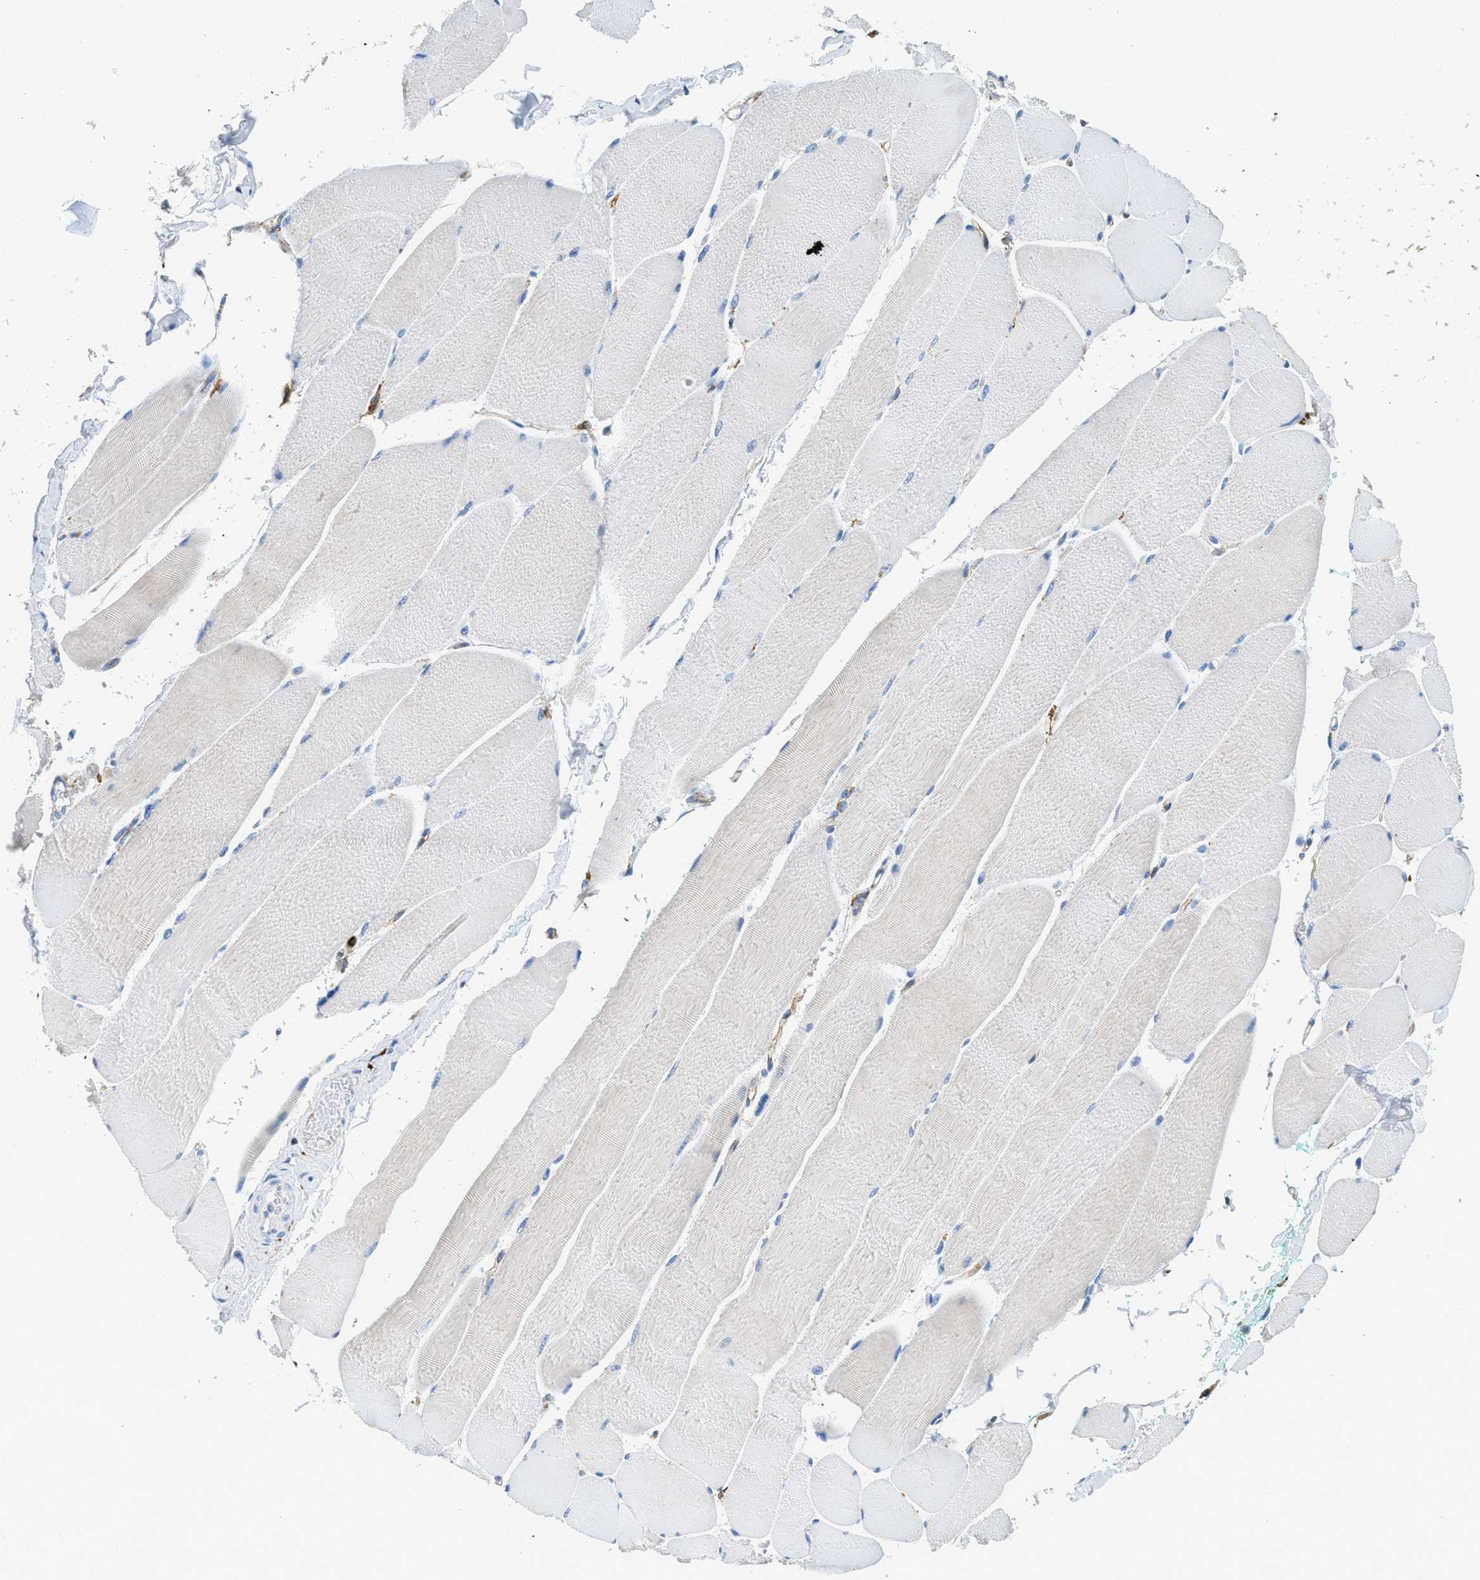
{"staining": {"intensity": "negative", "quantity": "none", "location": "none"}, "tissue": "skeletal muscle", "cell_type": "Myocytes", "image_type": "normal", "snomed": [{"axis": "morphology", "description": "Normal tissue, NOS"}, {"axis": "morphology", "description": "Squamous cell carcinoma, NOS"}, {"axis": "topography", "description": "Skeletal muscle"}], "caption": "There is no significant staining in myocytes of skeletal muscle. (Stains: DAB (3,3'-diaminobenzidine) IHC with hematoxylin counter stain, Microscopy: brightfield microscopy at high magnification).", "gene": "CD226", "patient": {"sex": "male", "age": 51}}